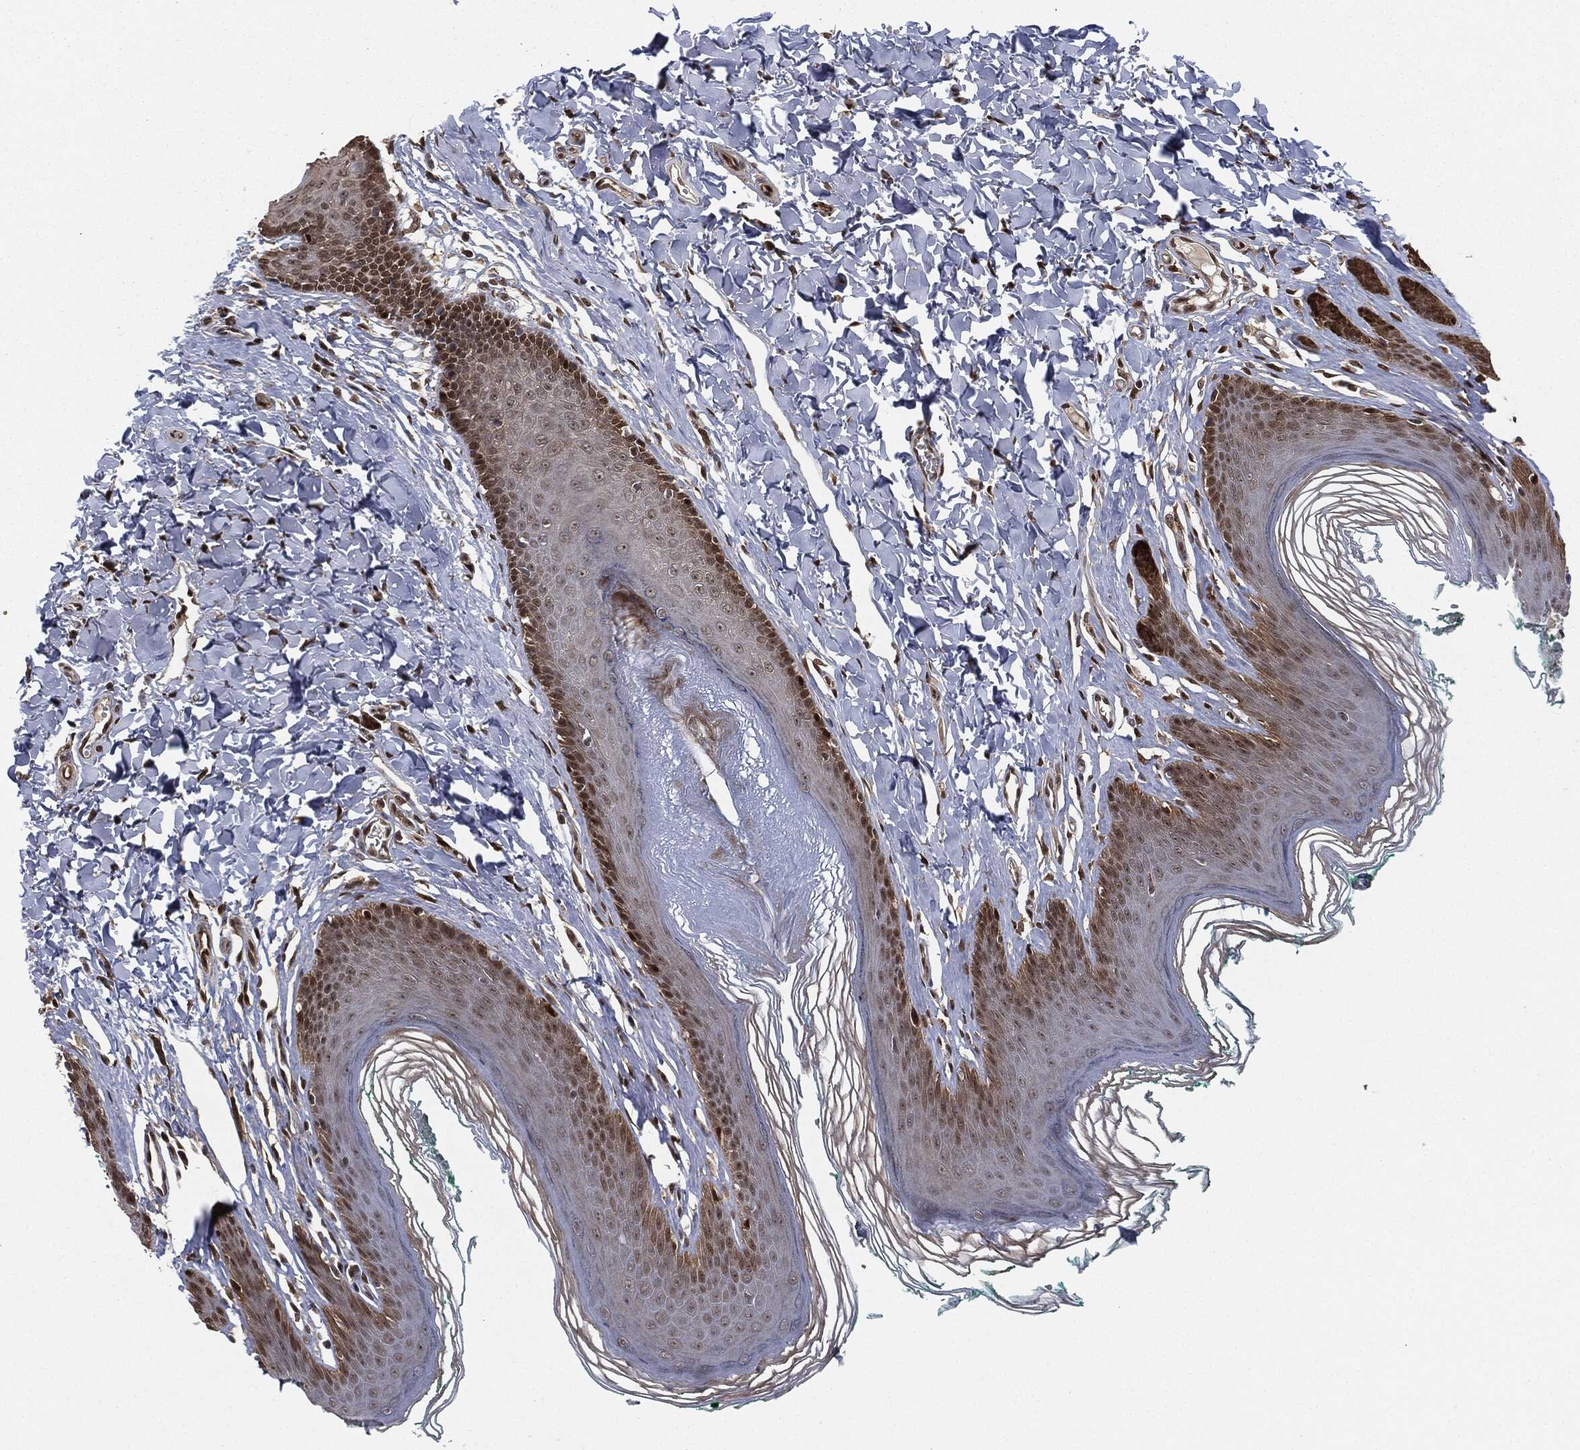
{"staining": {"intensity": "moderate", "quantity": "<25%", "location": "nuclear"}, "tissue": "skin", "cell_type": "Epidermal cells", "image_type": "normal", "snomed": [{"axis": "morphology", "description": "Normal tissue, NOS"}, {"axis": "topography", "description": "Vulva"}], "caption": "Immunohistochemical staining of normal skin demonstrates moderate nuclear protein positivity in approximately <25% of epidermal cells.", "gene": "CAPRIN2", "patient": {"sex": "female", "age": 66}}